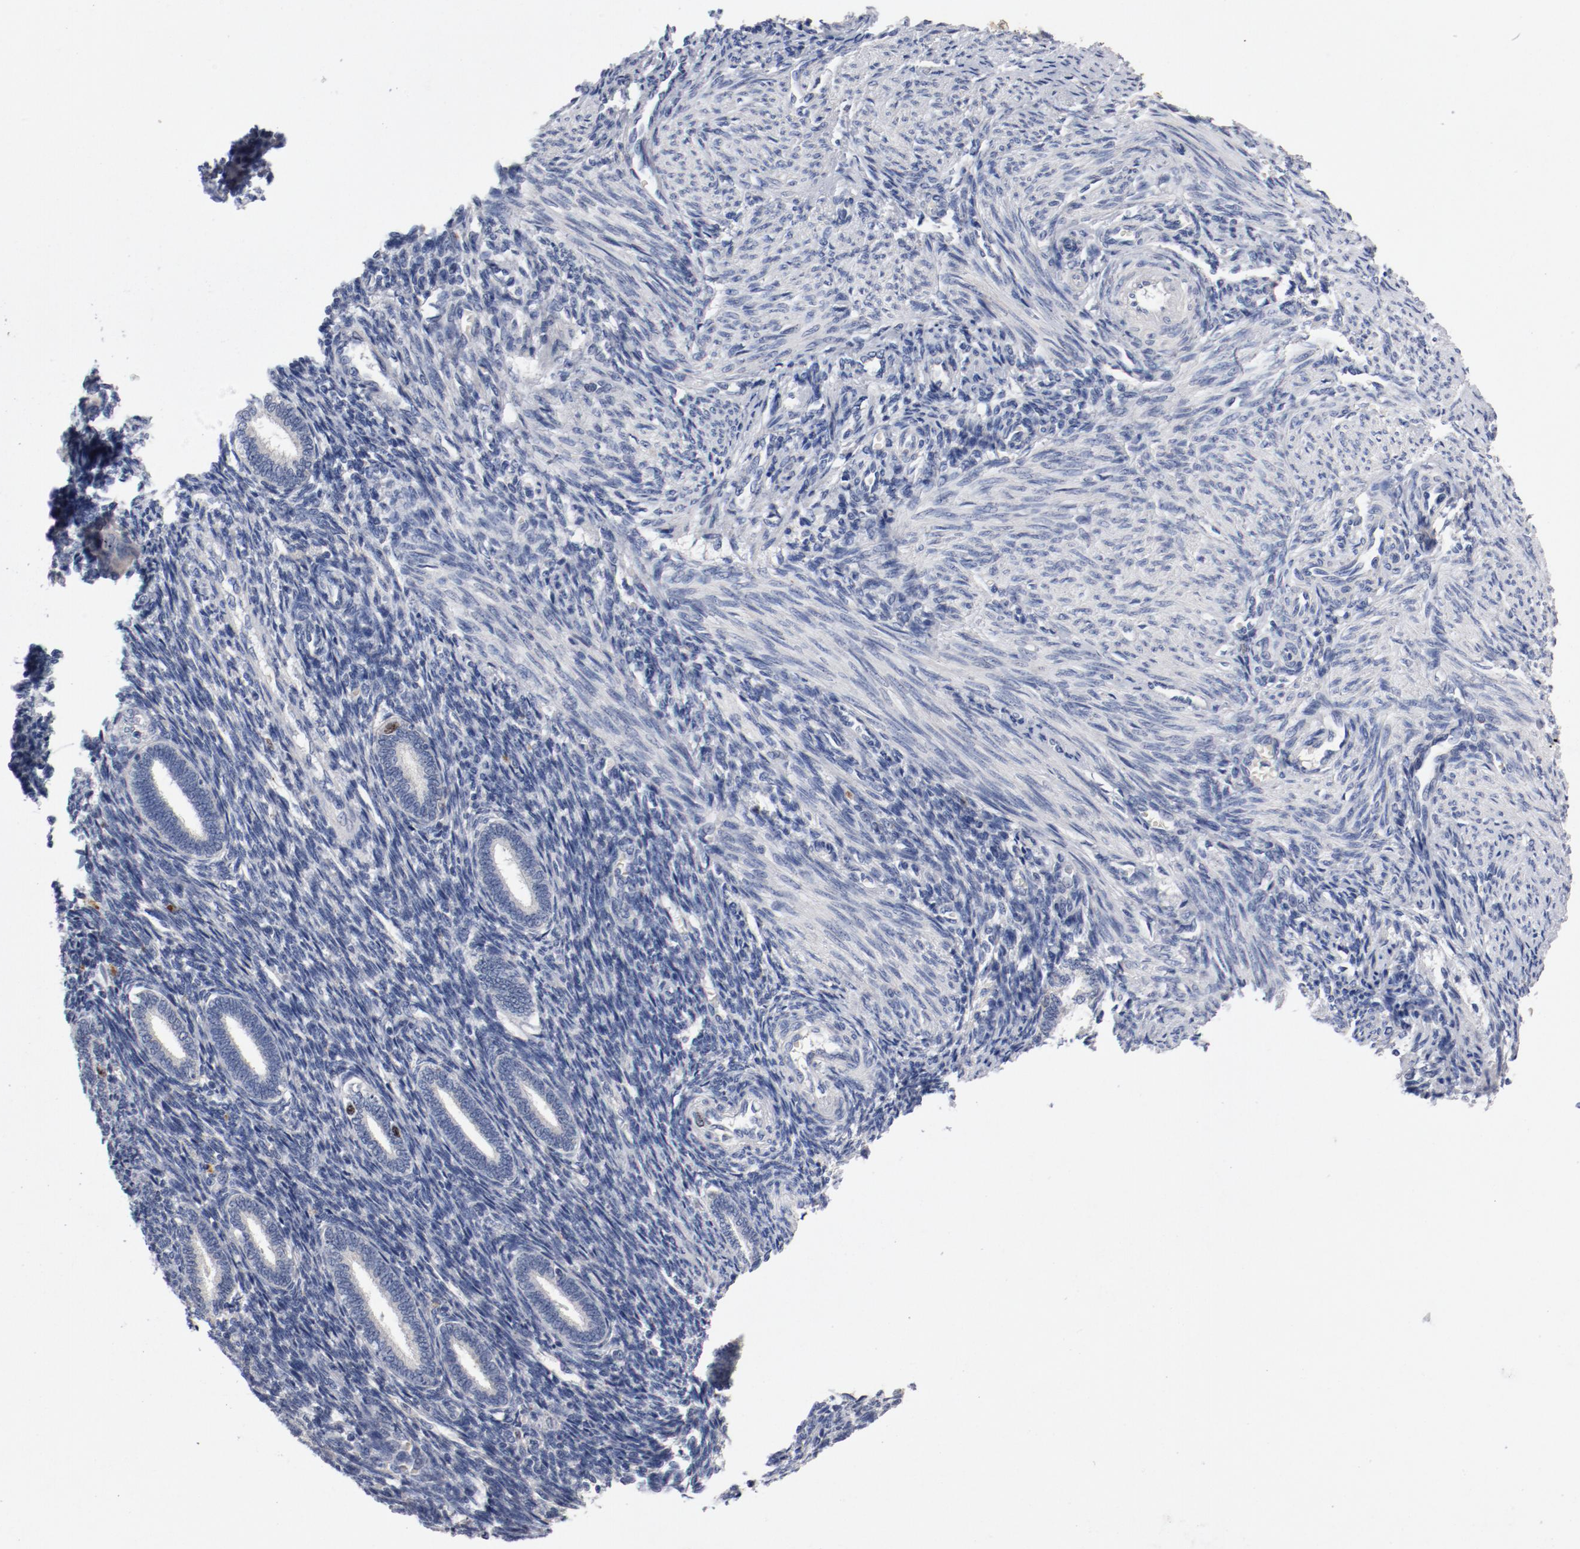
{"staining": {"intensity": "negative", "quantity": "none", "location": "none"}, "tissue": "endometrium", "cell_type": "Cells in endometrial stroma", "image_type": "normal", "snomed": [{"axis": "morphology", "description": "Normal tissue, NOS"}, {"axis": "topography", "description": "Endometrium"}], "caption": "Histopathology image shows no significant protein expression in cells in endometrial stroma of unremarkable endometrium. (DAB immunohistochemistry, high magnification).", "gene": "BIRC5", "patient": {"sex": "female", "age": 27}}